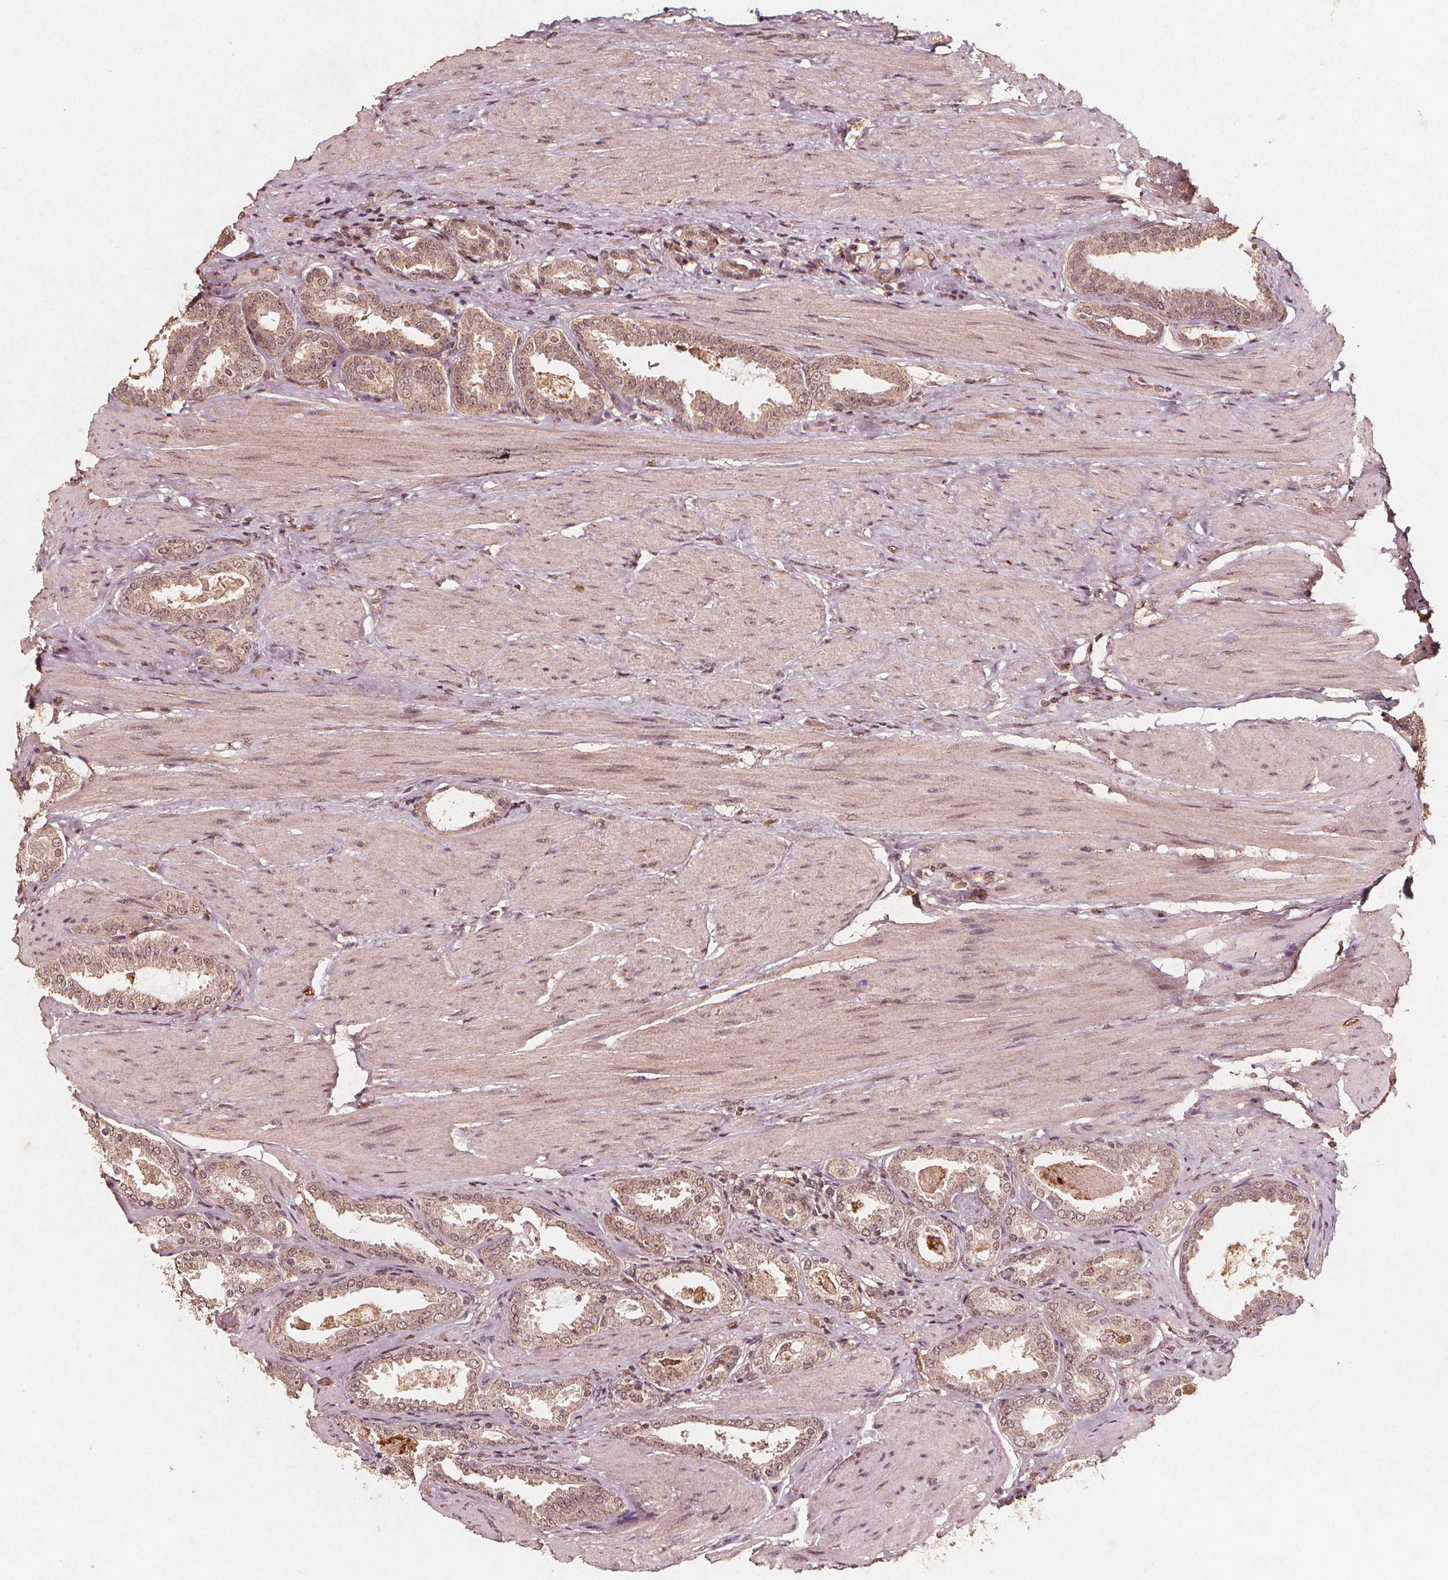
{"staining": {"intensity": "weak", "quantity": ">75%", "location": "cytoplasmic/membranous,nuclear"}, "tissue": "prostate cancer", "cell_type": "Tumor cells", "image_type": "cancer", "snomed": [{"axis": "morphology", "description": "Adenocarcinoma, High grade"}, {"axis": "topography", "description": "Prostate"}], "caption": "High-magnification brightfield microscopy of prostate high-grade adenocarcinoma stained with DAB (3,3'-diaminobenzidine) (brown) and counterstained with hematoxylin (blue). tumor cells exhibit weak cytoplasmic/membranous and nuclear positivity is present in about>75% of cells. (Stains: DAB in brown, nuclei in blue, Microscopy: brightfield microscopy at high magnification).", "gene": "ABCA1", "patient": {"sex": "male", "age": 63}}